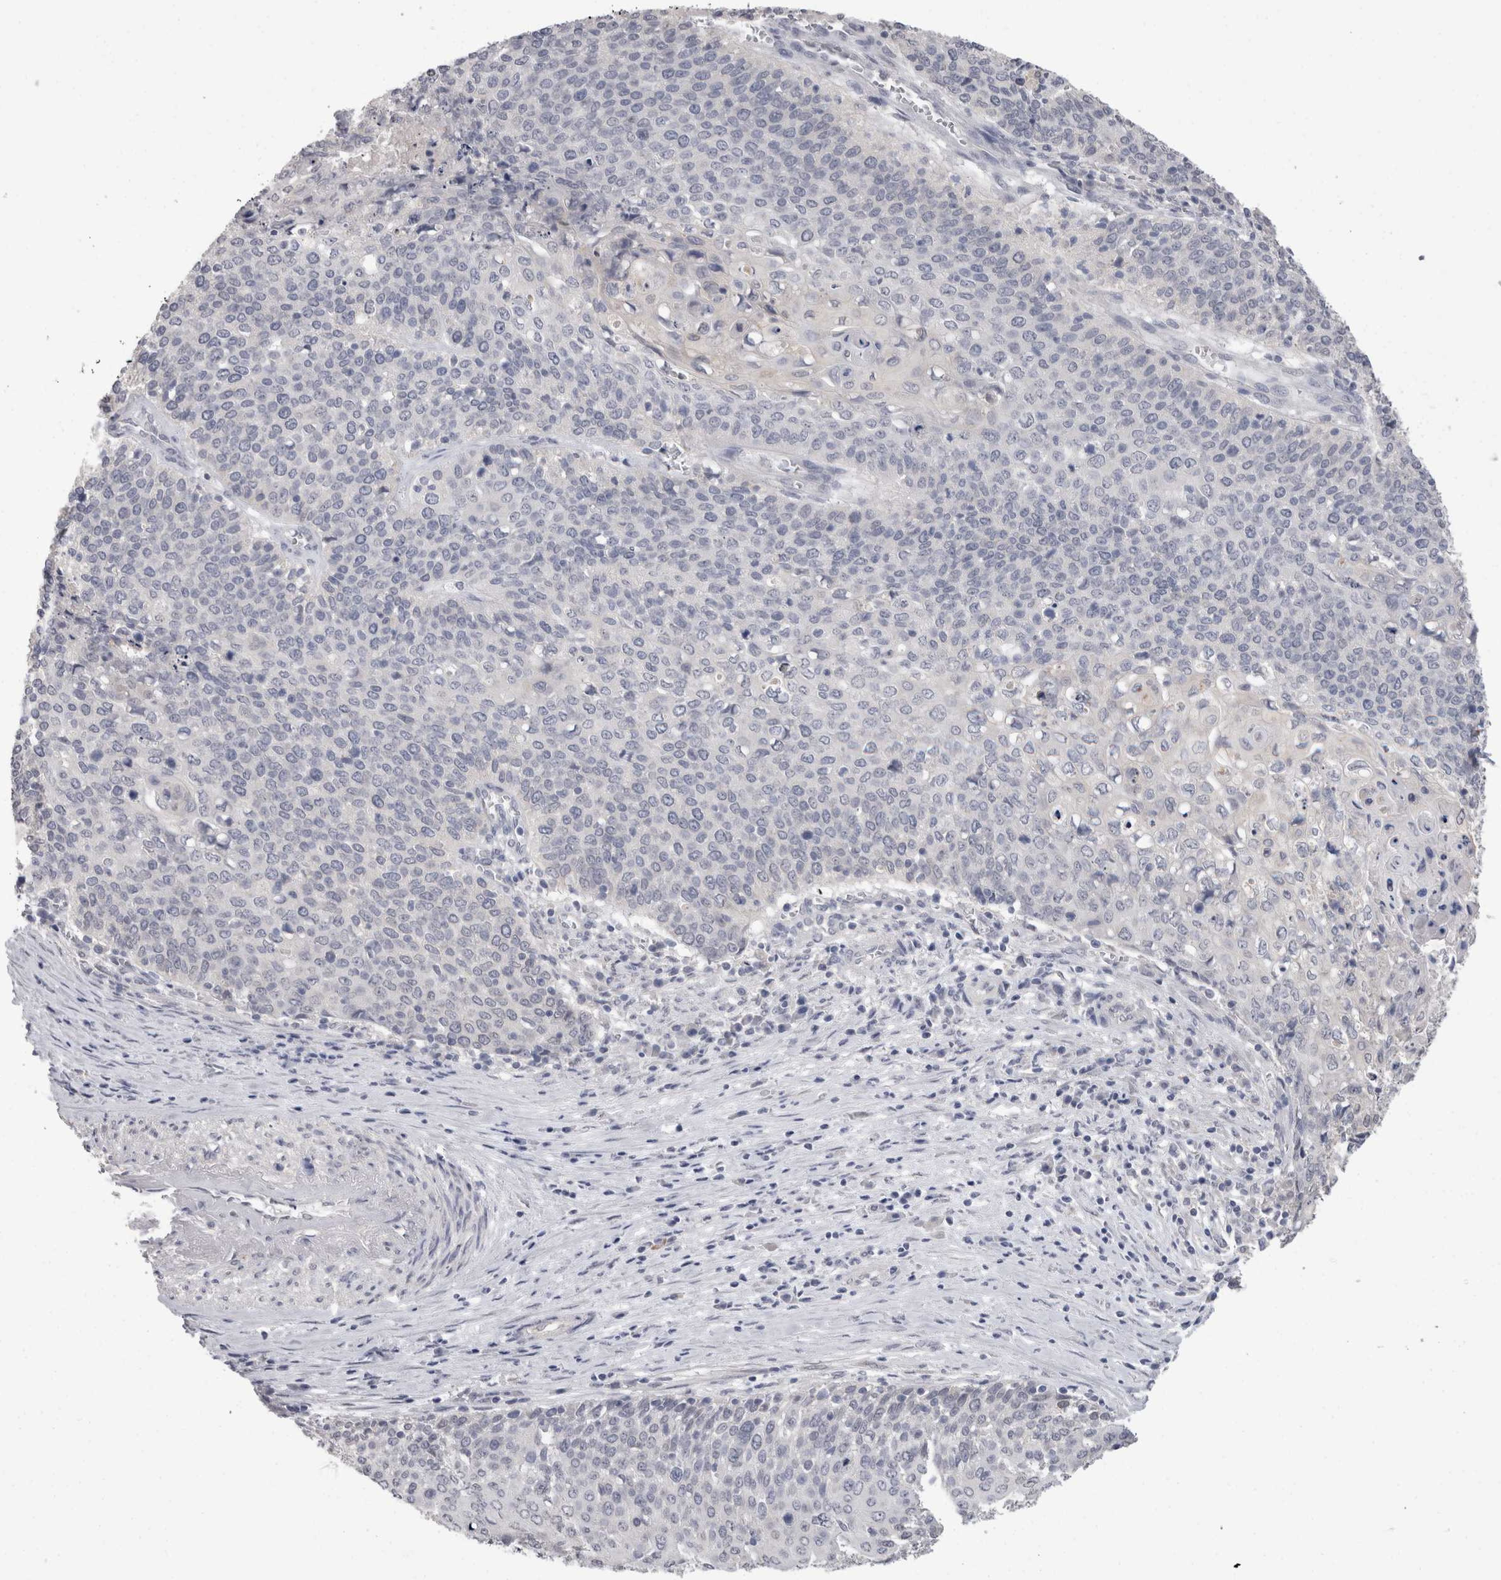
{"staining": {"intensity": "negative", "quantity": "none", "location": "none"}, "tissue": "cervical cancer", "cell_type": "Tumor cells", "image_type": "cancer", "snomed": [{"axis": "morphology", "description": "Squamous cell carcinoma, NOS"}, {"axis": "topography", "description": "Cervix"}], "caption": "Squamous cell carcinoma (cervical) was stained to show a protein in brown. There is no significant expression in tumor cells.", "gene": "FHOD3", "patient": {"sex": "female", "age": 39}}